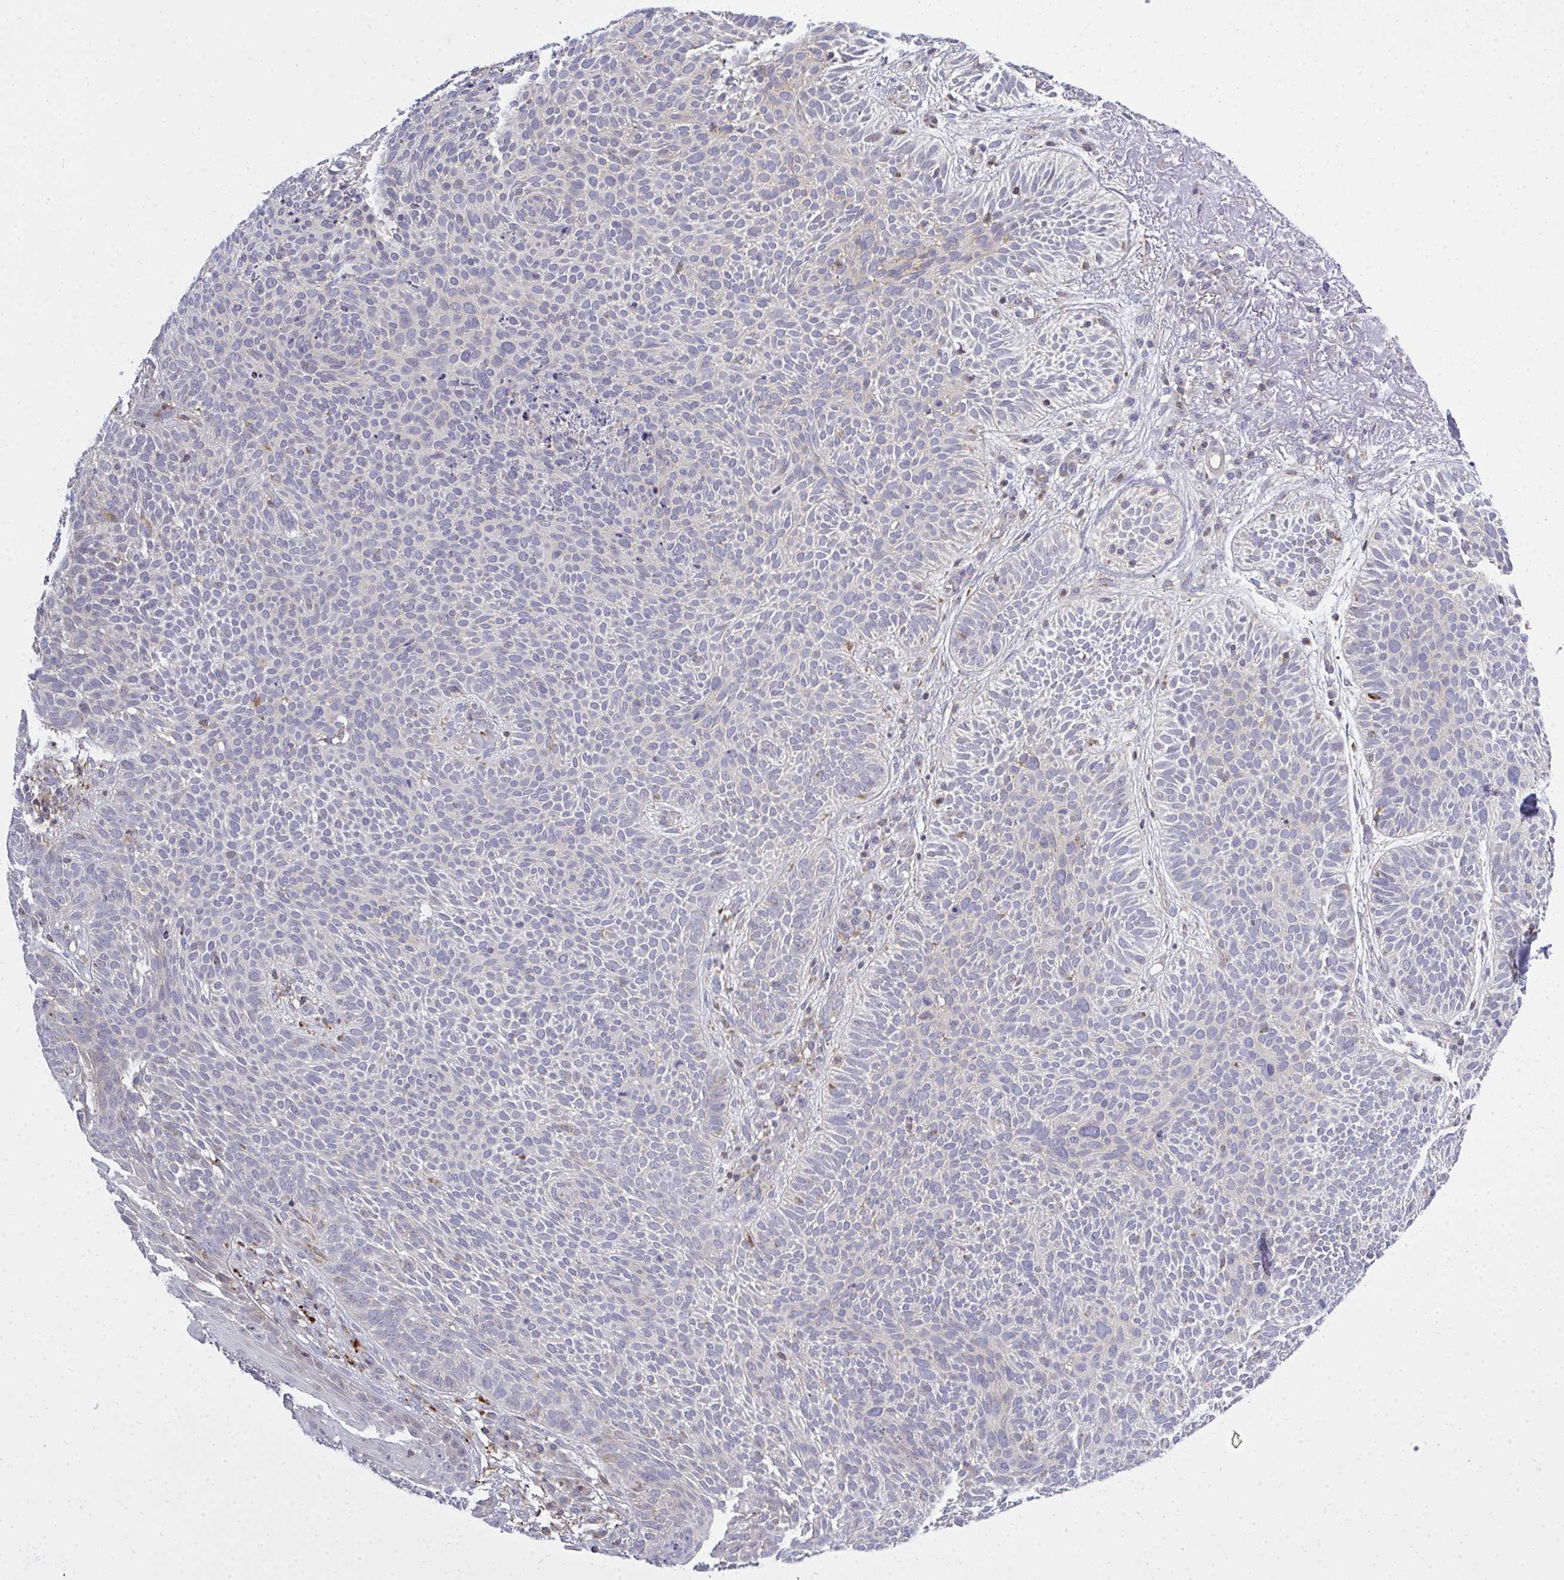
{"staining": {"intensity": "weak", "quantity": "<25%", "location": "cytoplasmic/membranous"}, "tissue": "skin cancer", "cell_type": "Tumor cells", "image_type": "cancer", "snomed": [{"axis": "morphology", "description": "Basal cell carcinoma"}, {"axis": "topography", "description": "Skin"}, {"axis": "topography", "description": "Skin of face"}], "caption": "This is a micrograph of immunohistochemistry (IHC) staining of skin cancer (basal cell carcinoma), which shows no expression in tumor cells.", "gene": "XAF1", "patient": {"sex": "female", "age": 82}}